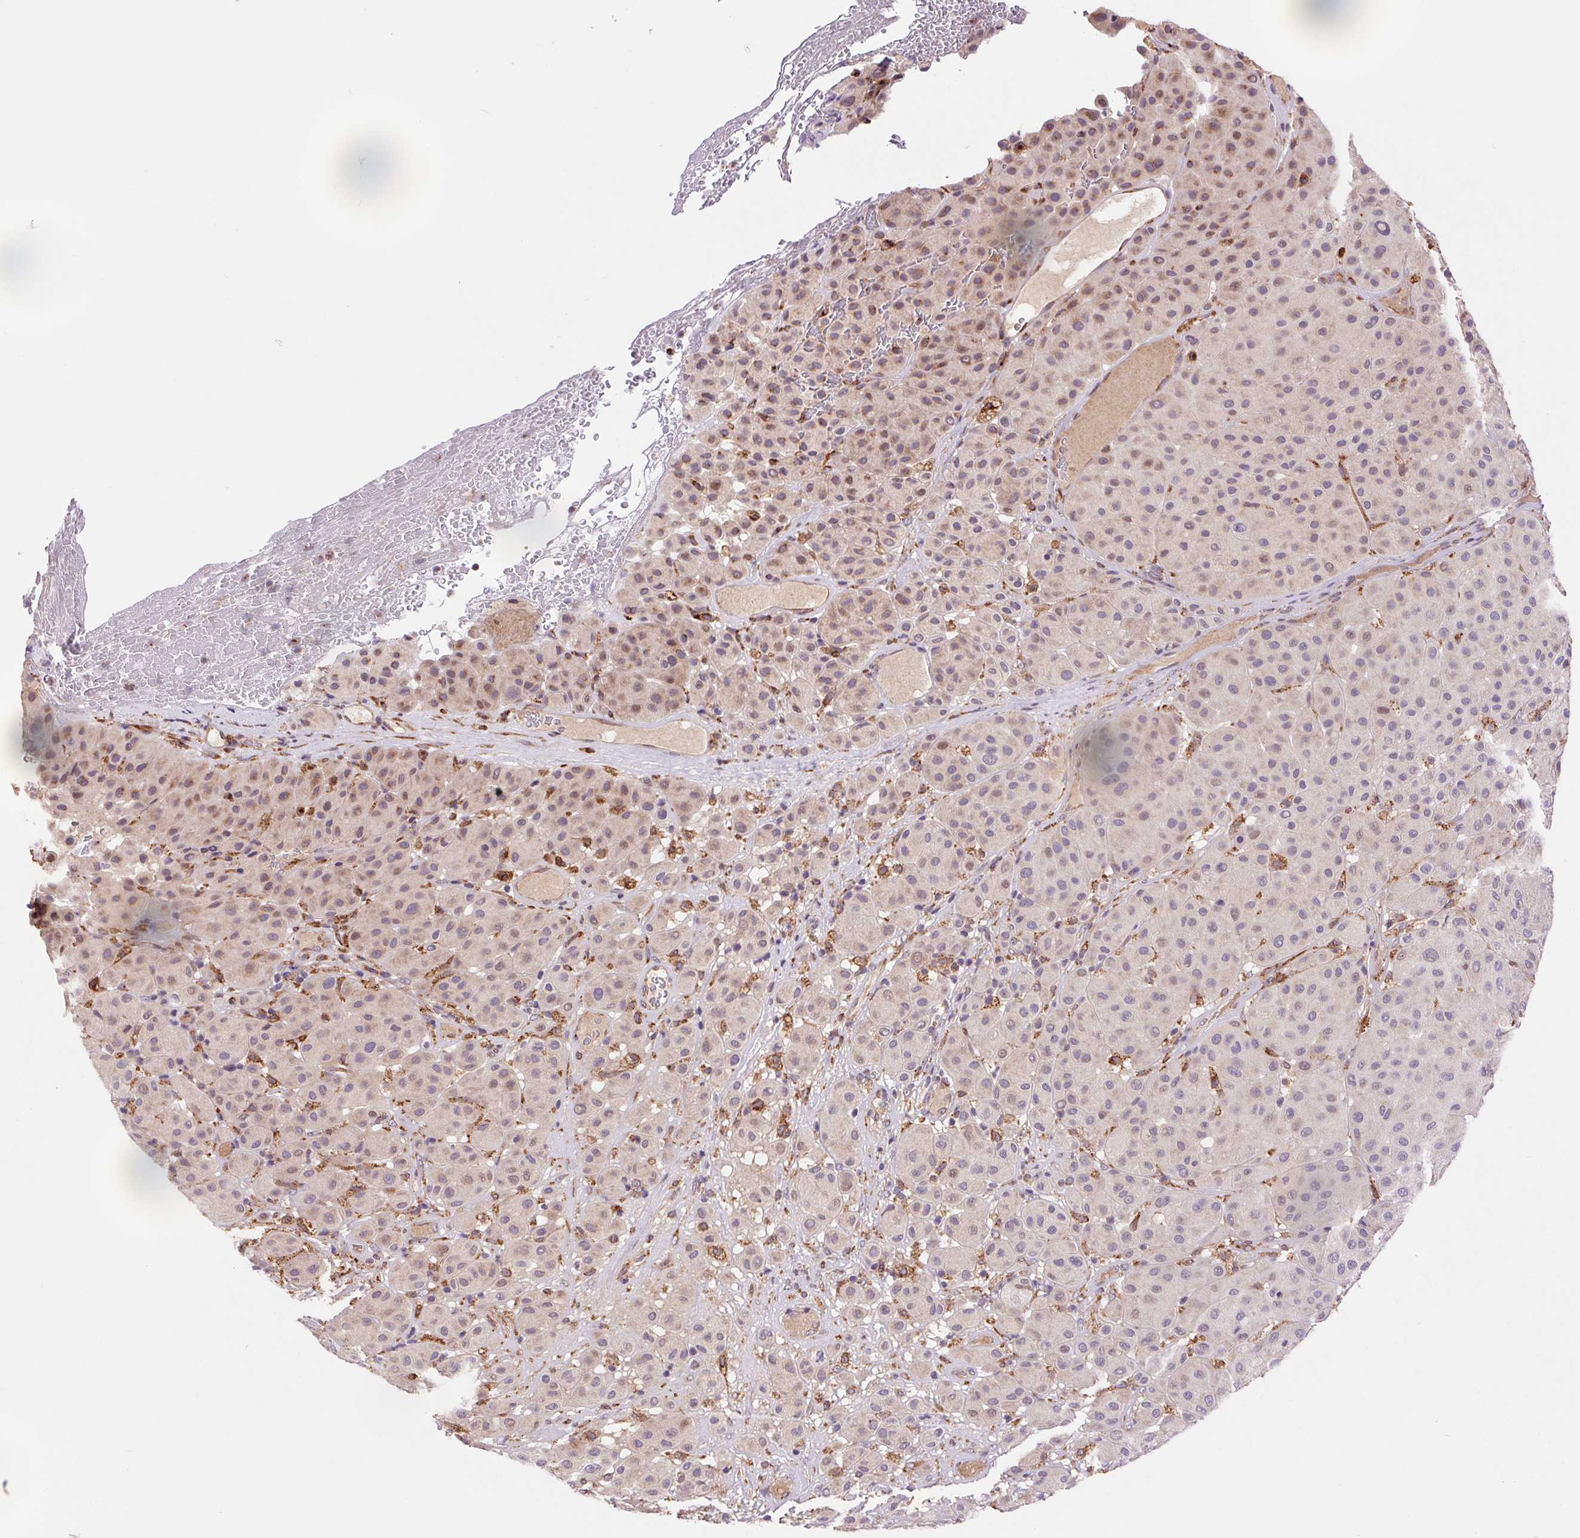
{"staining": {"intensity": "weak", "quantity": "<25%", "location": "nuclear"}, "tissue": "melanoma", "cell_type": "Tumor cells", "image_type": "cancer", "snomed": [{"axis": "morphology", "description": "Malignant melanoma, Metastatic site"}, {"axis": "topography", "description": "Smooth muscle"}], "caption": "Protein analysis of malignant melanoma (metastatic site) shows no significant positivity in tumor cells. The staining was performed using DAB to visualize the protein expression in brown, while the nuclei were stained in blue with hematoxylin (Magnification: 20x).", "gene": "KLHL20", "patient": {"sex": "male", "age": 41}}